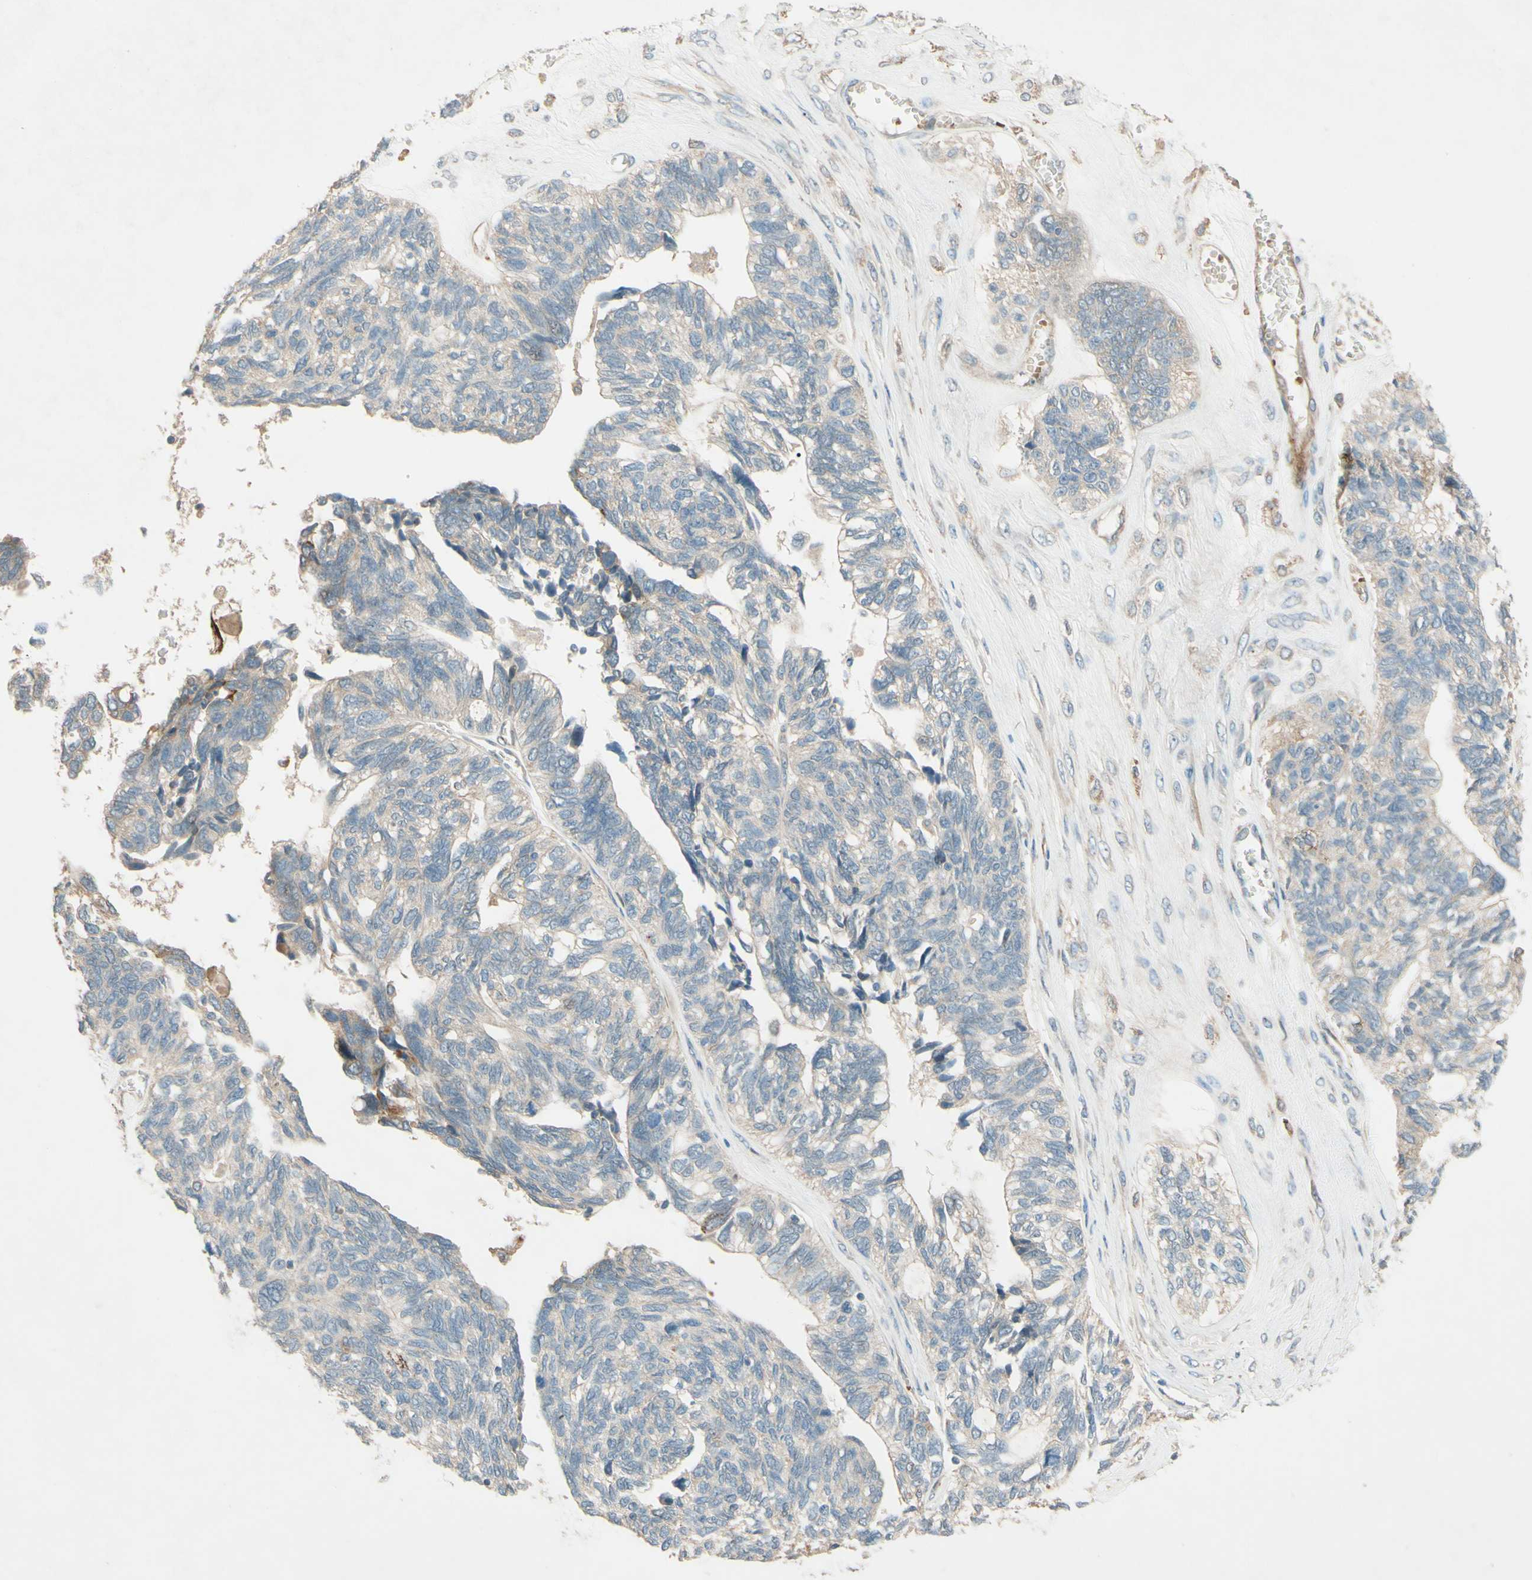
{"staining": {"intensity": "negative", "quantity": "none", "location": "none"}, "tissue": "ovarian cancer", "cell_type": "Tumor cells", "image_type": "cancer", "snomed": [{"axis": "morphology", "description": "Cystadenocarcinoma, serous, NOS"}, {"axis": "topography", "description": "Ovary"}], "caption": "A histopathology image of ovarian cancer stained for a protein exhibits no brown staining in tumor cells.", "gene": "ADAM17", "patient": {"sex": "female", "age": 79}}